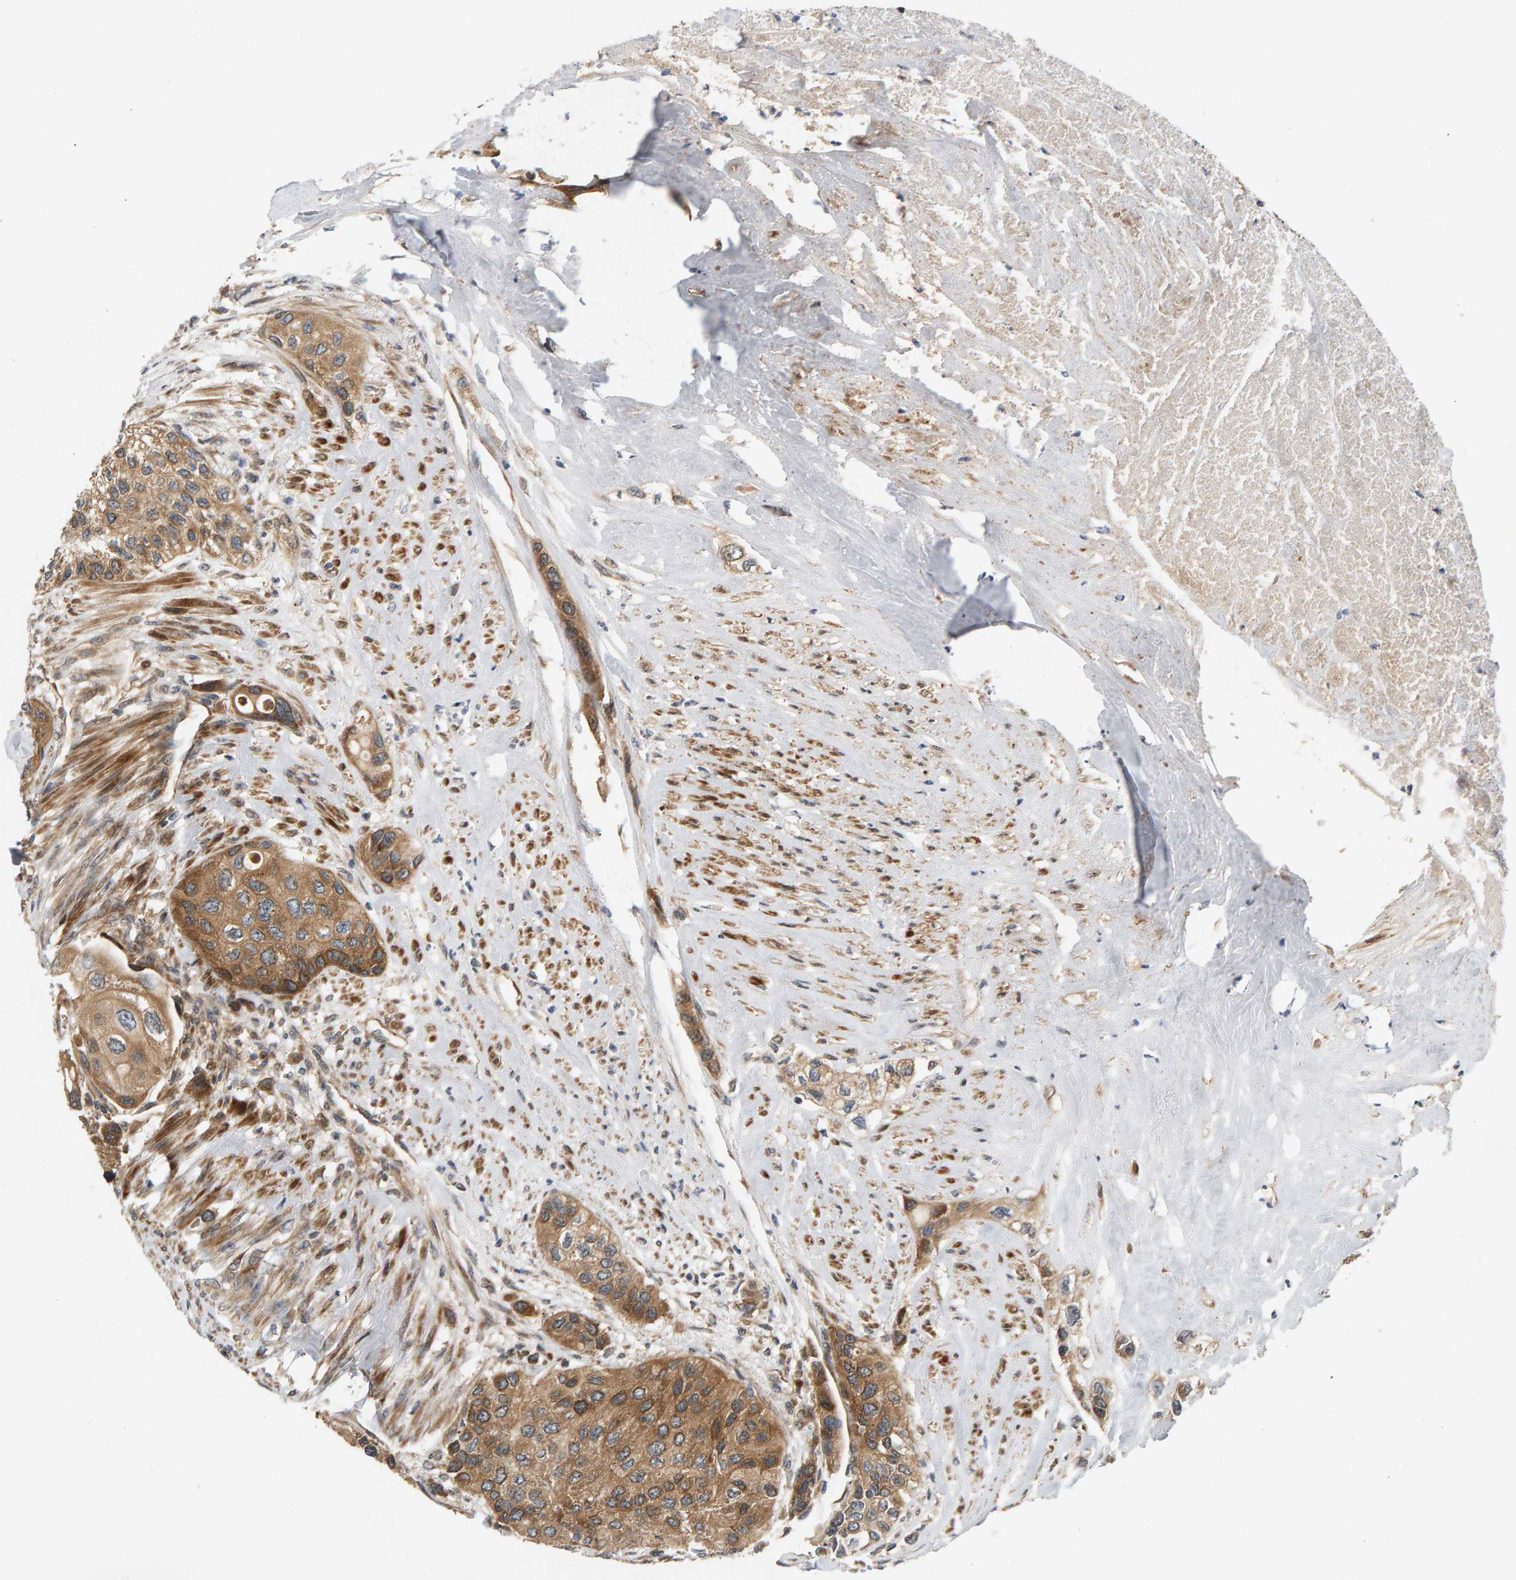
{"staining": {"intensity": "moderate", "quantity": ">75%", "location": "cytoplasmic/membranous"}, "tissue": "urothelial cancer", "cell_type": "Tumor cells", "image_type": "cancer", "snomed": [{"axis": "morphology", "description": "Urothelial carcinoma, High grade"}, {"axis": "topography", "description": "Urinary bladder"}], "caption": "This micrograph reveals immunohistochemistry (IHC) staining of urothelial carcinoma (high-grade), with medium moderate cytoplasmic/membranous expression in approximately >75% of tumor cells.", "gene": "BAHCC1", "patient": {"sex": "female", "age": 56}}